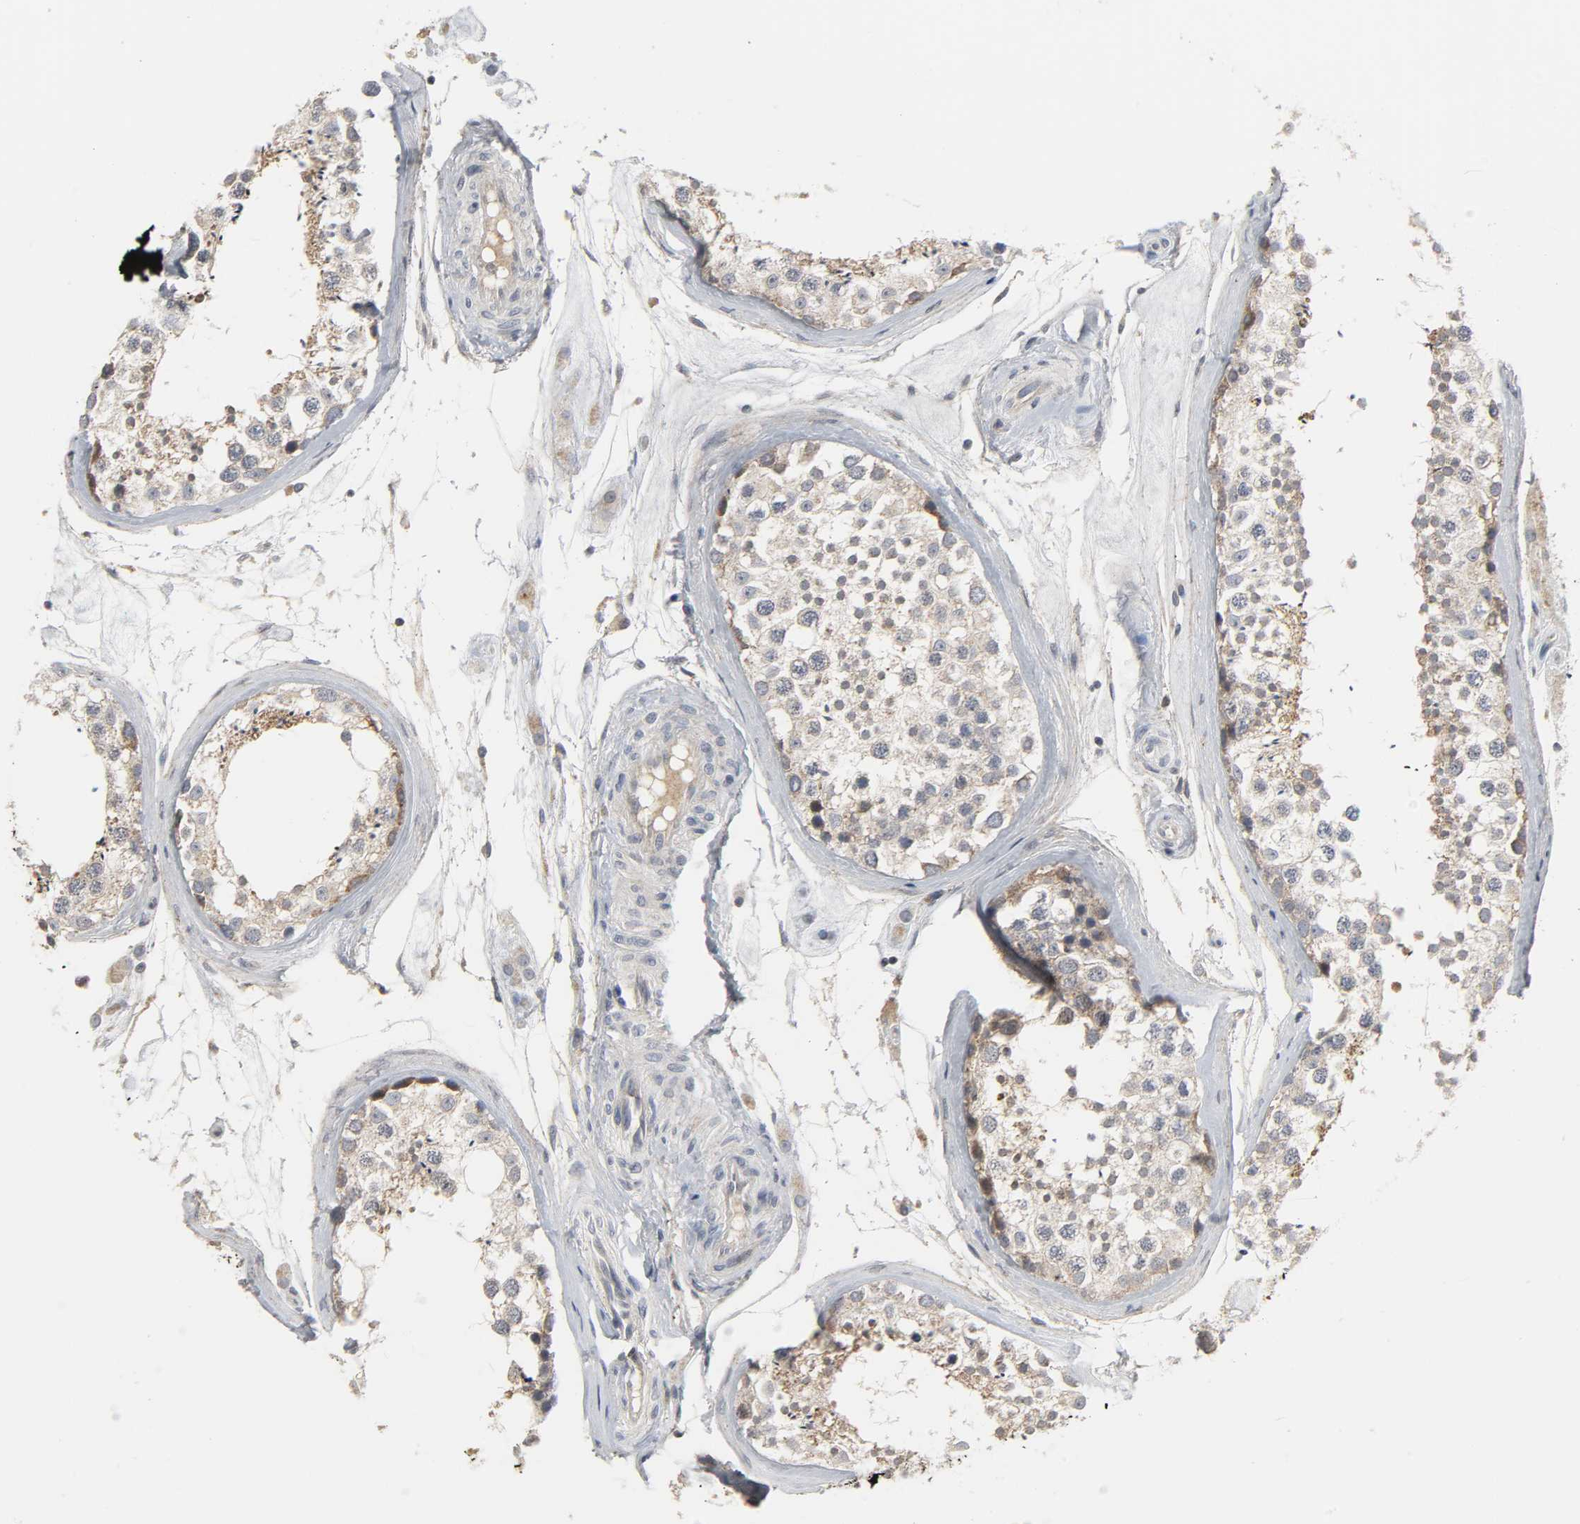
{"staining": {"intensity": "moderate", "quantity": ">75%", "location": "cytoplasmic/membranous"}, "tissue": "testis", "cell_type": "Cells in seminiferous ducts", "image_type": "normal", "snomed": [{"axis": "morphology", "description": "Normal tissue, NOS"}, {"axis": "topography", "description": "Testis"}], "caption": "Brown immunohistochemical staining in benign human testis exhibits moderate cytoplasmic/membranous staining in about >75% of cells in seminiferous ducts. The protein is shown in brown color, while the nuclei are stained blue.", "gene": "CLIP1", "patient": {"sex": "male", "age": 46}}